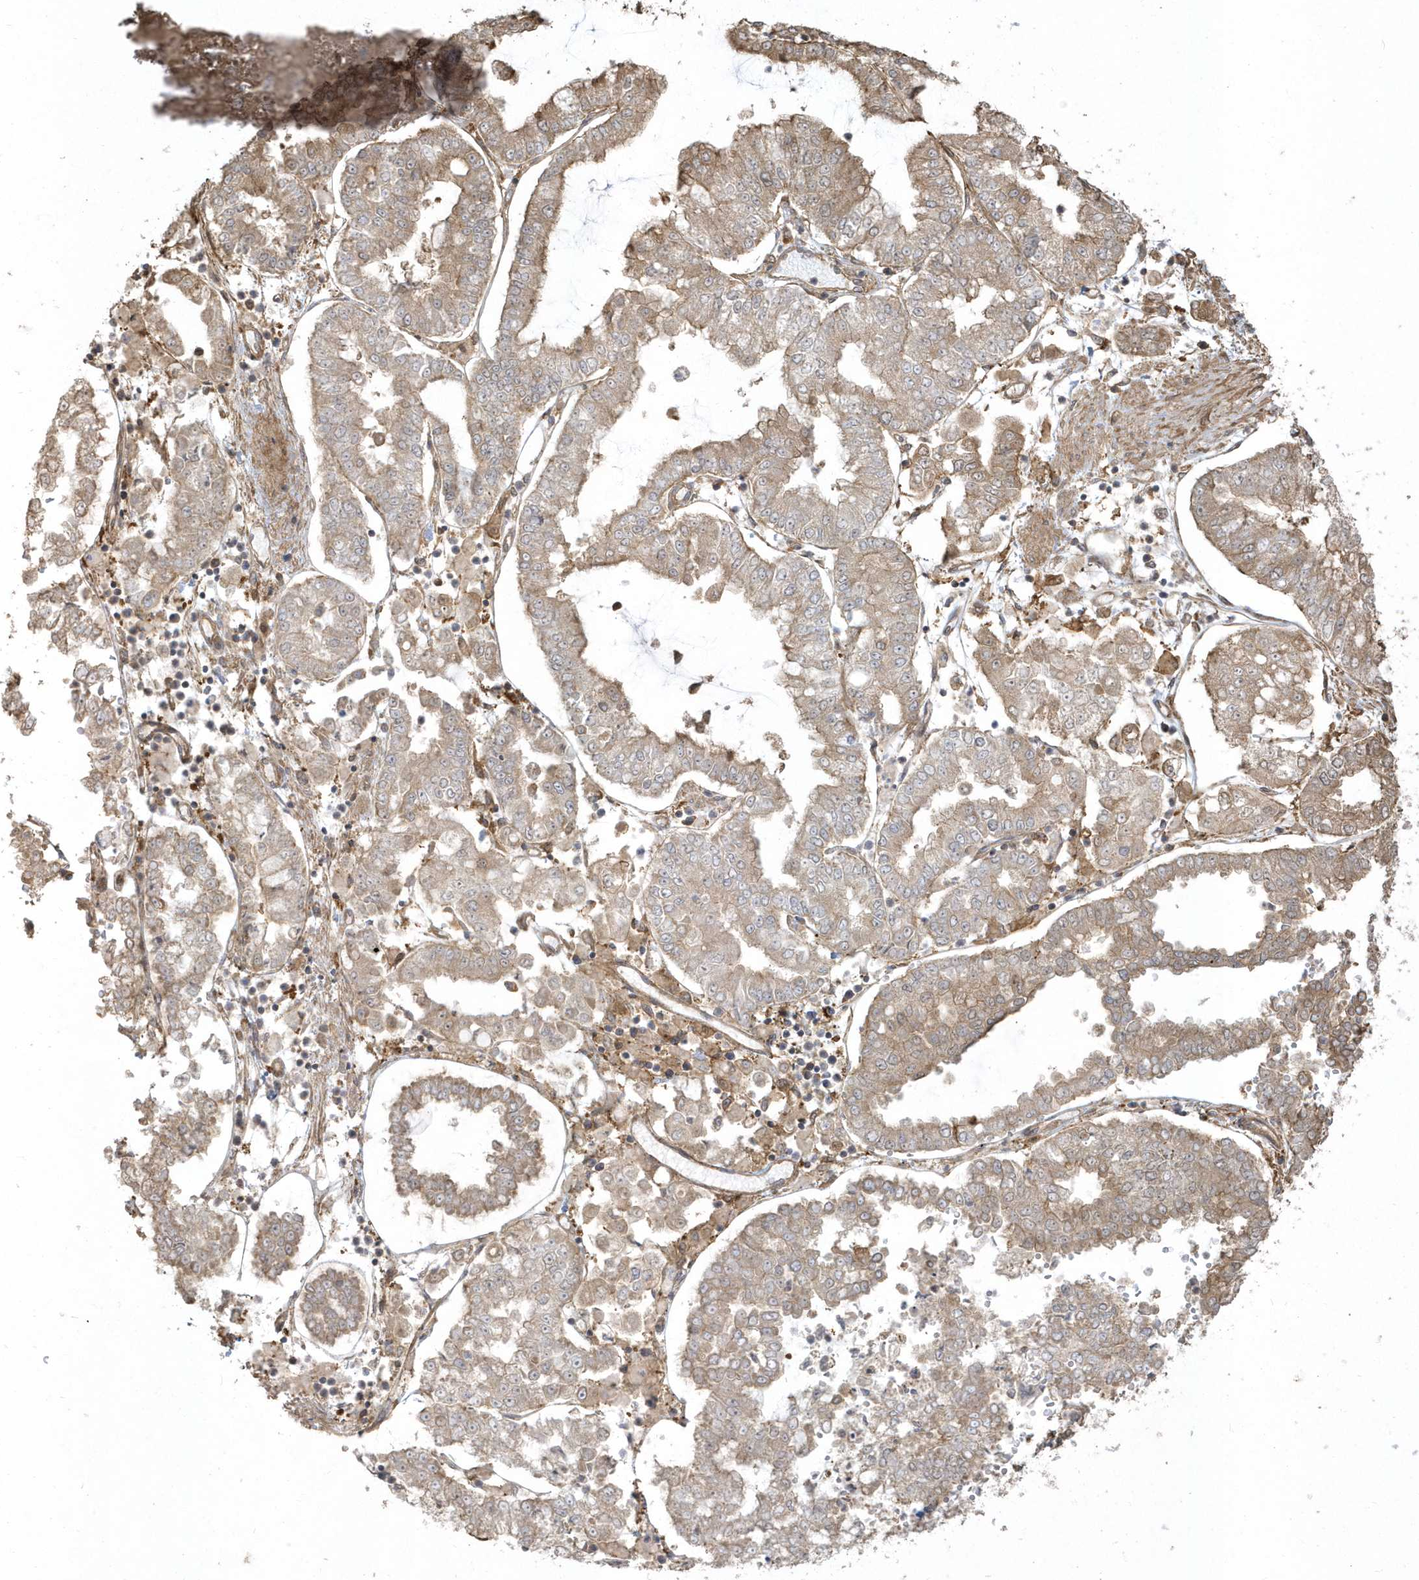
{"staining": {"intensity": "moderate", "quantity": ">75%", "location": "cytoplasmic/membranous"}, "tissue": "stomach cancer", "cell_type": "Tumor cells", "image_type": "cancer", "snomed": [{"axis": "morphology", "description": "Adenocarcinoma, NOS"}, {"axis": "topography", "description": "Stomach"}], "caption": "A micrograph showing moderate cytoplasmic/membranous expression in about >75% of tumor cells in stomach cancer (adenocarcinoma), as visualized by brown immunohistochemical staining.", "gene": "HNMT", "patient": {"sex": "male", "age": 76}}